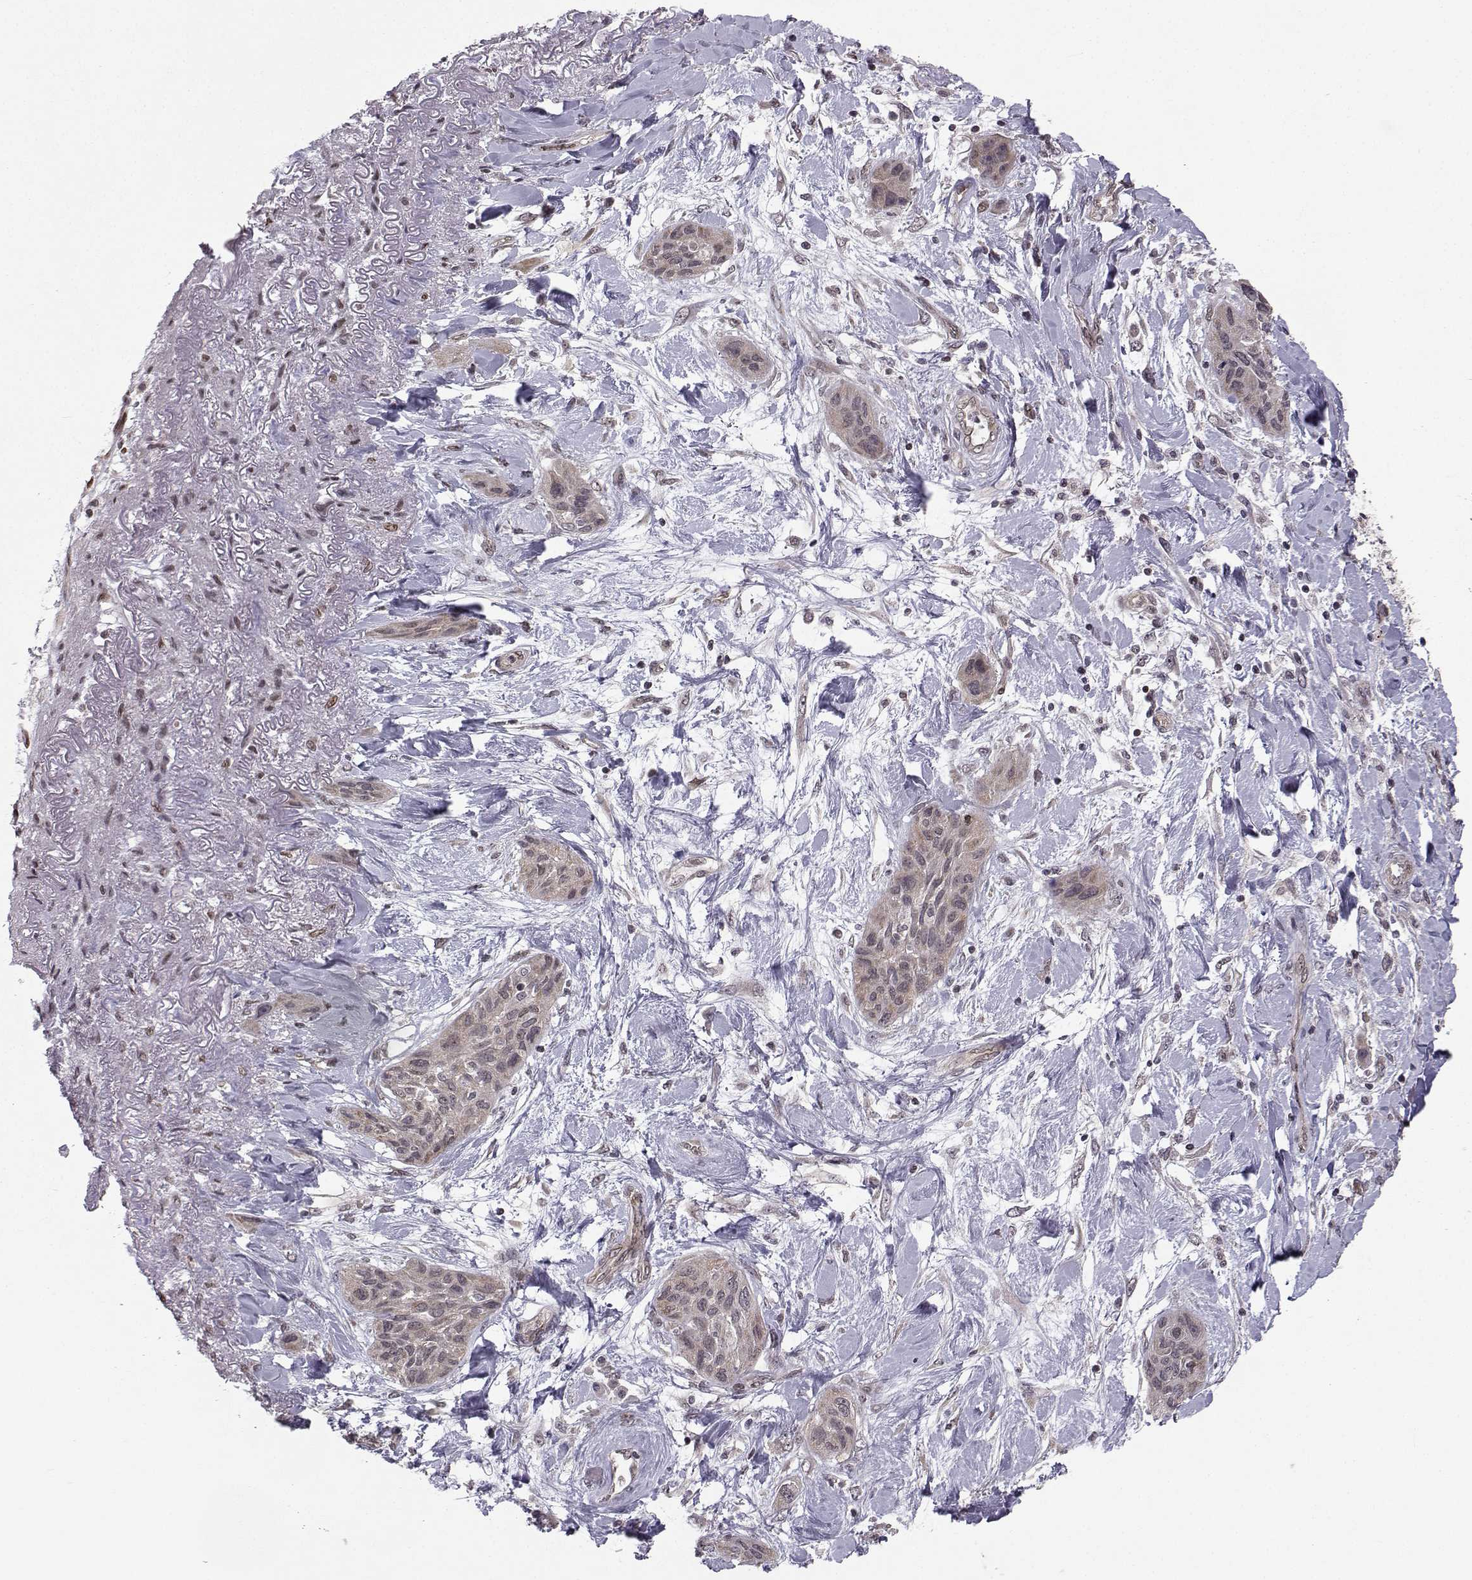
{"staining": {"intensity": "weak", "quantity": ">75%", "location": "cytoplasmic/membranous"}, "tissue": "lung cancer", "cell_type": "Tumor cells", "image_type": "cancer", "snomed": [{"axis": "morphology", "description": "Squamous cell carcinoma, NOS"}, {"axis": "topography", "description": "Lung"}], "caption": "Protein positivity by immunohistochemistry (IHC) exhibits weak cytoplasmic/membranous staining in about >75% of tumor cells in squamous cell carcinoma (lung).", "gene": "PKN2", "patient": {"sex": "female", "age": 70}}